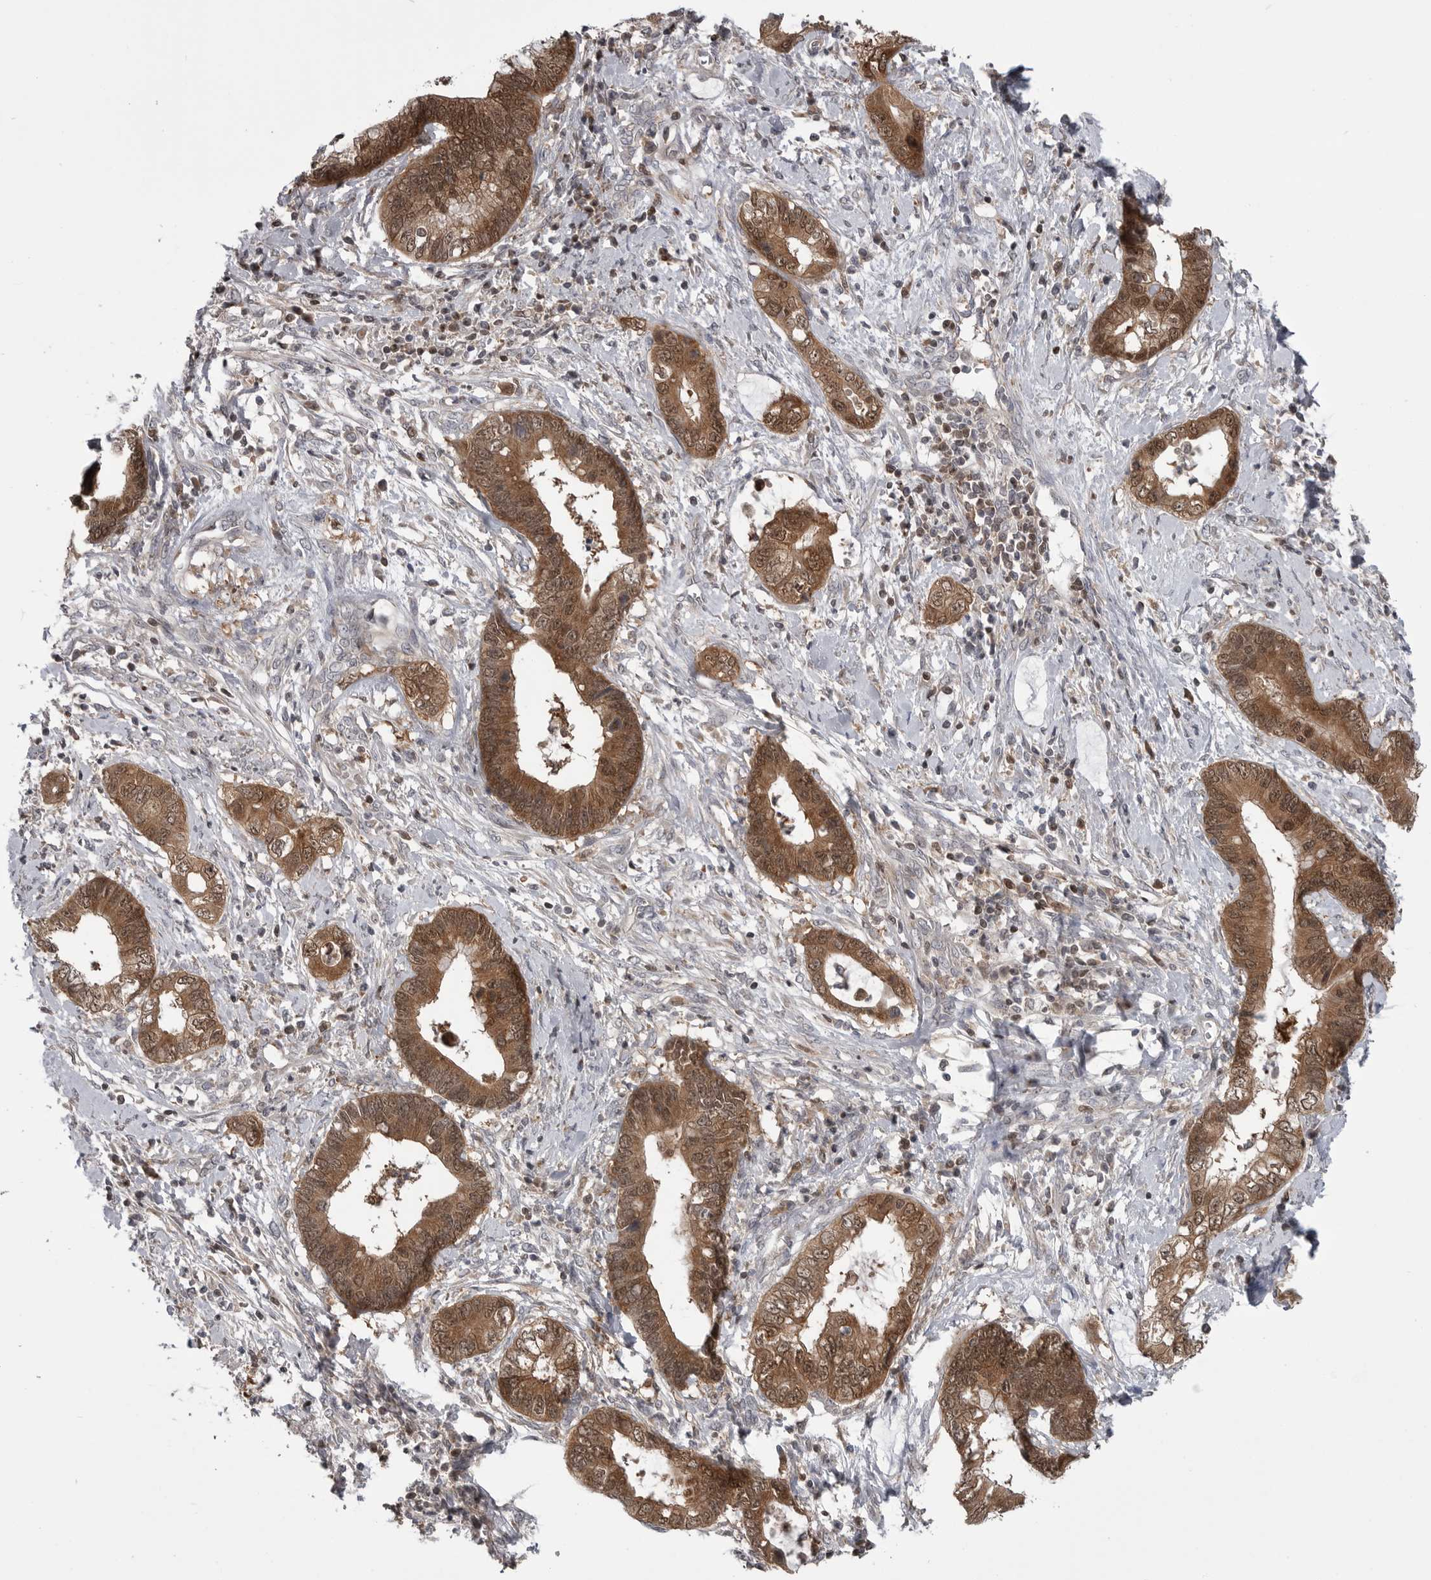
{"staining": {"intensity": "moderate", "quantity": ">75%", "location": "cytoplasmic/membranous,nuclear"}, "tissue": "cervical cancer", "cell_type": "Tumor cells", "image_type": "cancer", "snomed": [{"axis": "morphology", "description": "Adenocarcinoma, NOS"}, {"axis": "topography", "description": "Cervix"}], "caption": "IHC photomicrograph of neoplastic tissue: cervical cancer (adenocarcinoma) stained using IHC displays medium levels of moderate protein expression localized specifically in the cytoplasmic/membranous and nuclear of tumor cells, appearing as a cytoplasmic/membranous and nuclear brown color.", "gene": "MAPK13", "patient": {"sex": "female", "age": 44}}